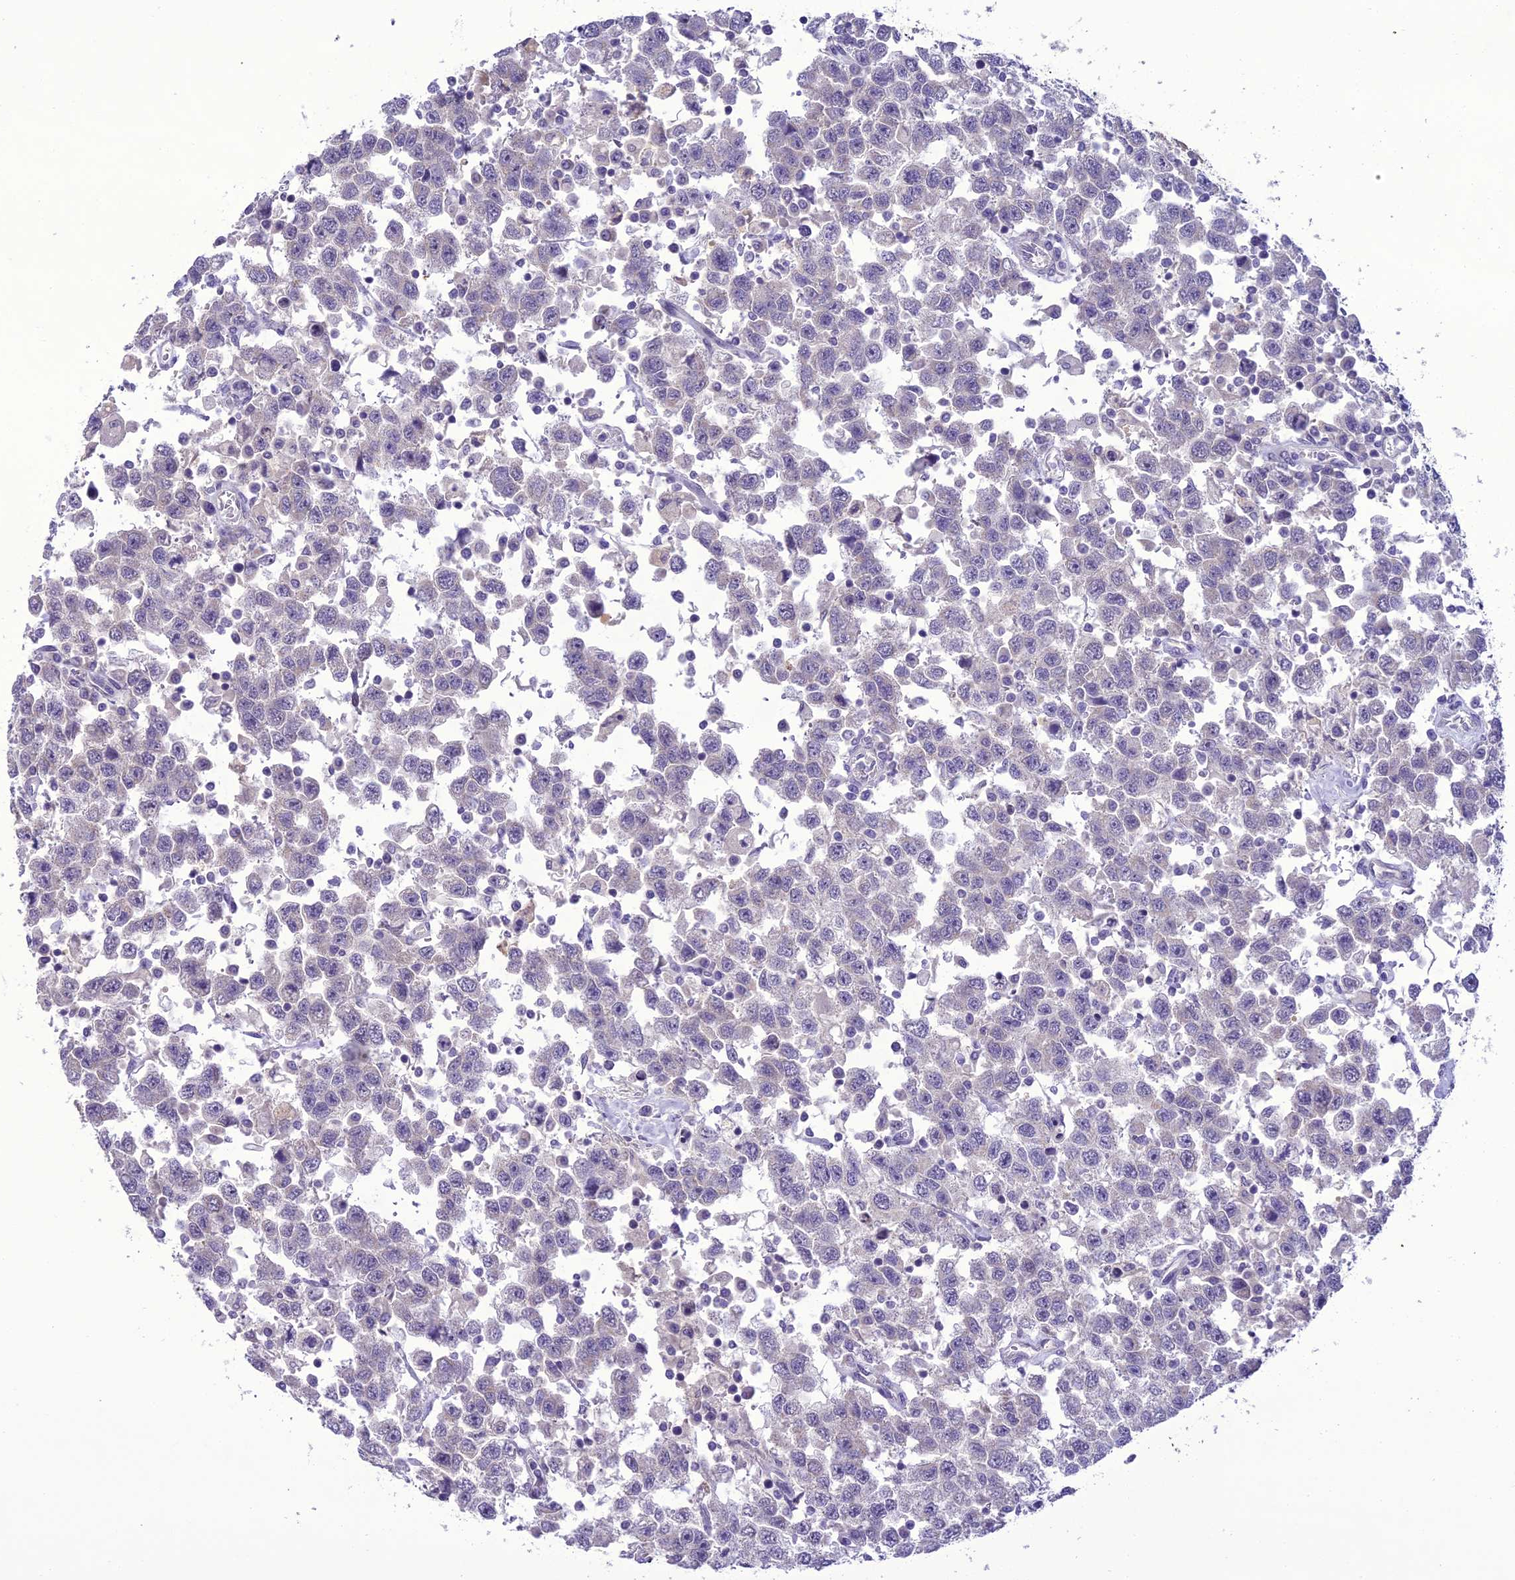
{"staining": {"intensity": "negative", "quantity": "none", "location": "none"}, "tissue": "testis cancer", "cell_type": "Tumor cells", "image_type": "cancer", "snomed": [{"axis": "morphology", "description": "Seminoma, NOS"}, {"axis": "topography", "description": "Testis"}], "caption": "Image shows no protein expression in tumor cells of testis cancer tissue. Nuclei are stained in blue.", "gene": "SCRT1", "patient": {"sex": "male", "age": 41}}